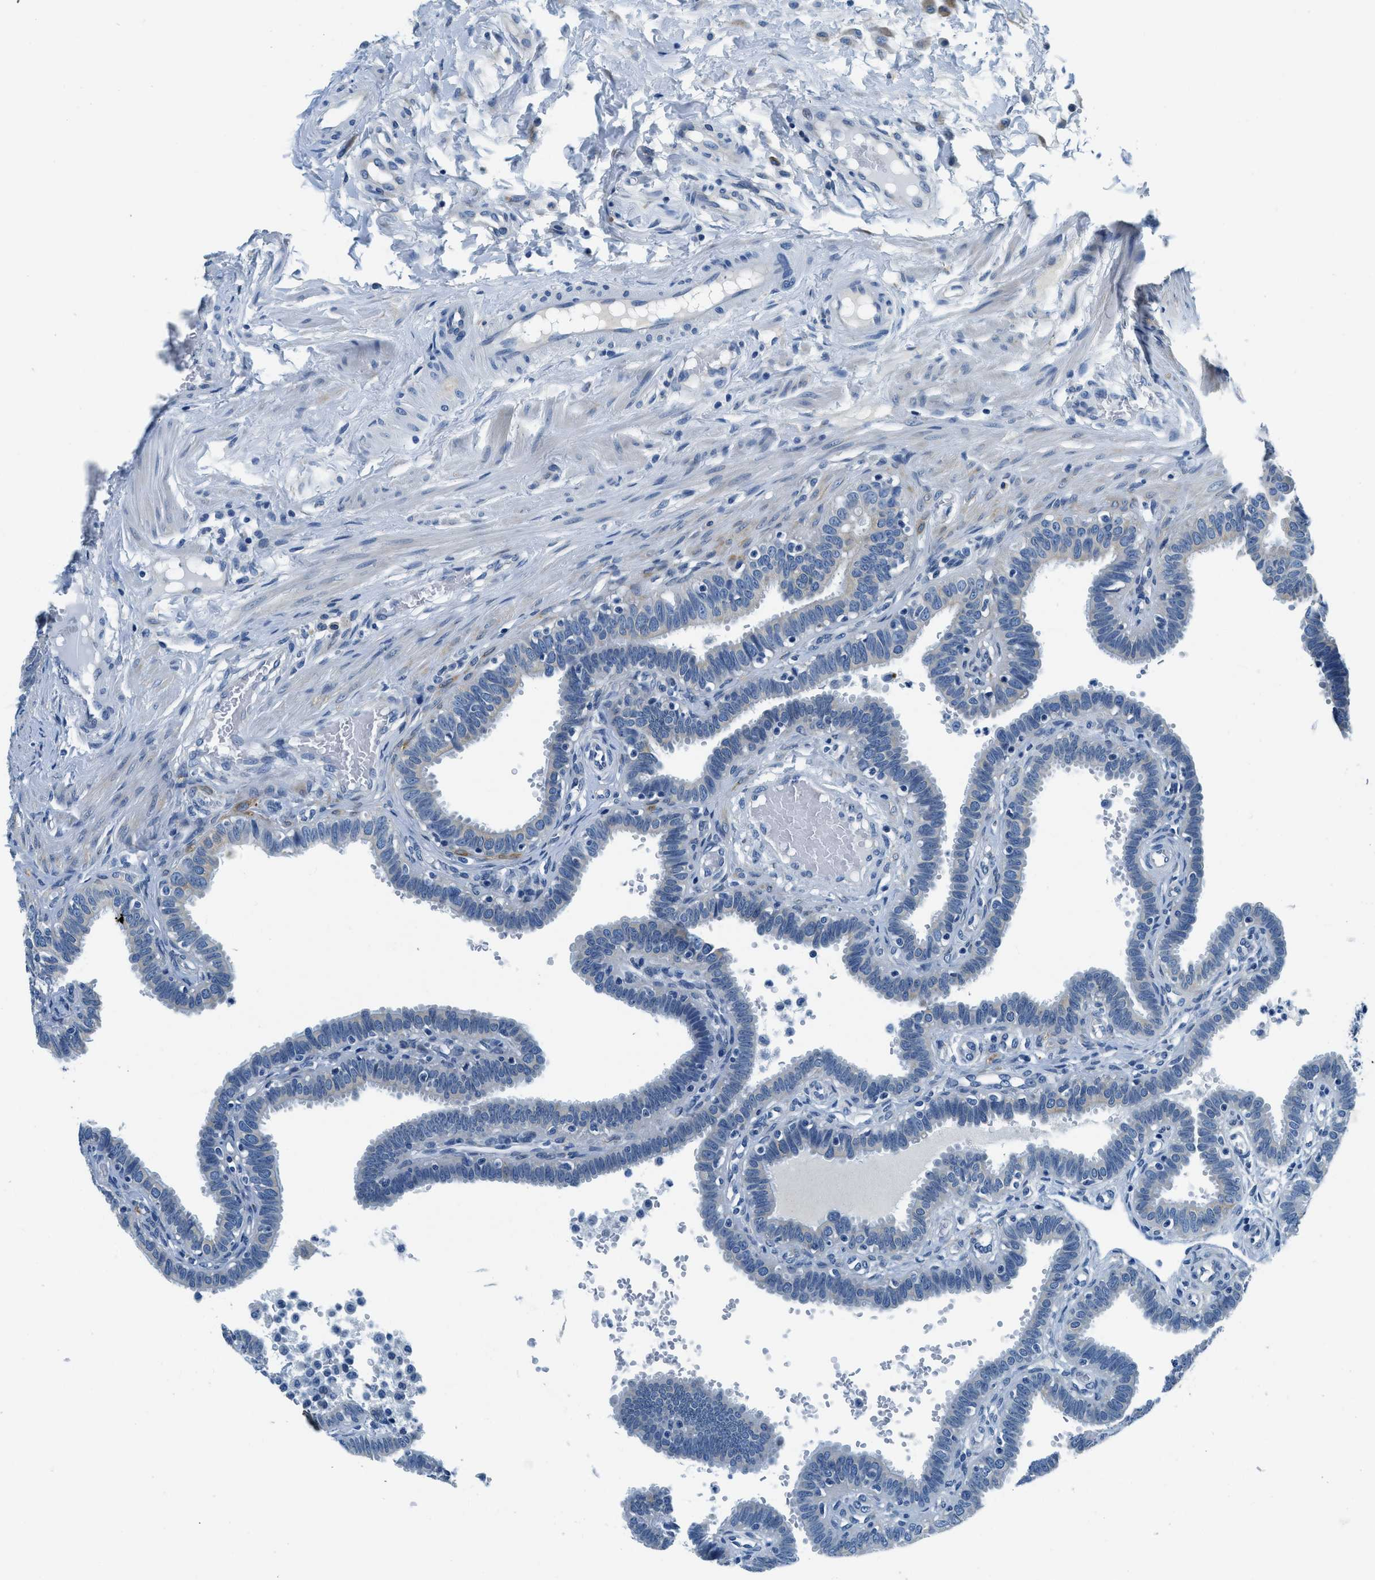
{"staining": {"intensity": "negative", "quantity": "none", "location": "none"}, "tissue": "fallopian tube", "cell_type": "Glandular cells", "image_type": "normal", "snomed": [{"axis": "morphology", "description": "Normal tissue, NOS"}, {"axis": "topography", "description": "Fallopian tube"}, {"axis": "topography", "description": "Placenta"}], "caption": "Immunohistochemistry image of benign fallopian tube: human fallopian tube stained with DAB shows no significant protein expression in glandular cells. Nuclei are stained in blue.", "gene": "UBAC2", "patient": {"sex": "female", "age": 34}}